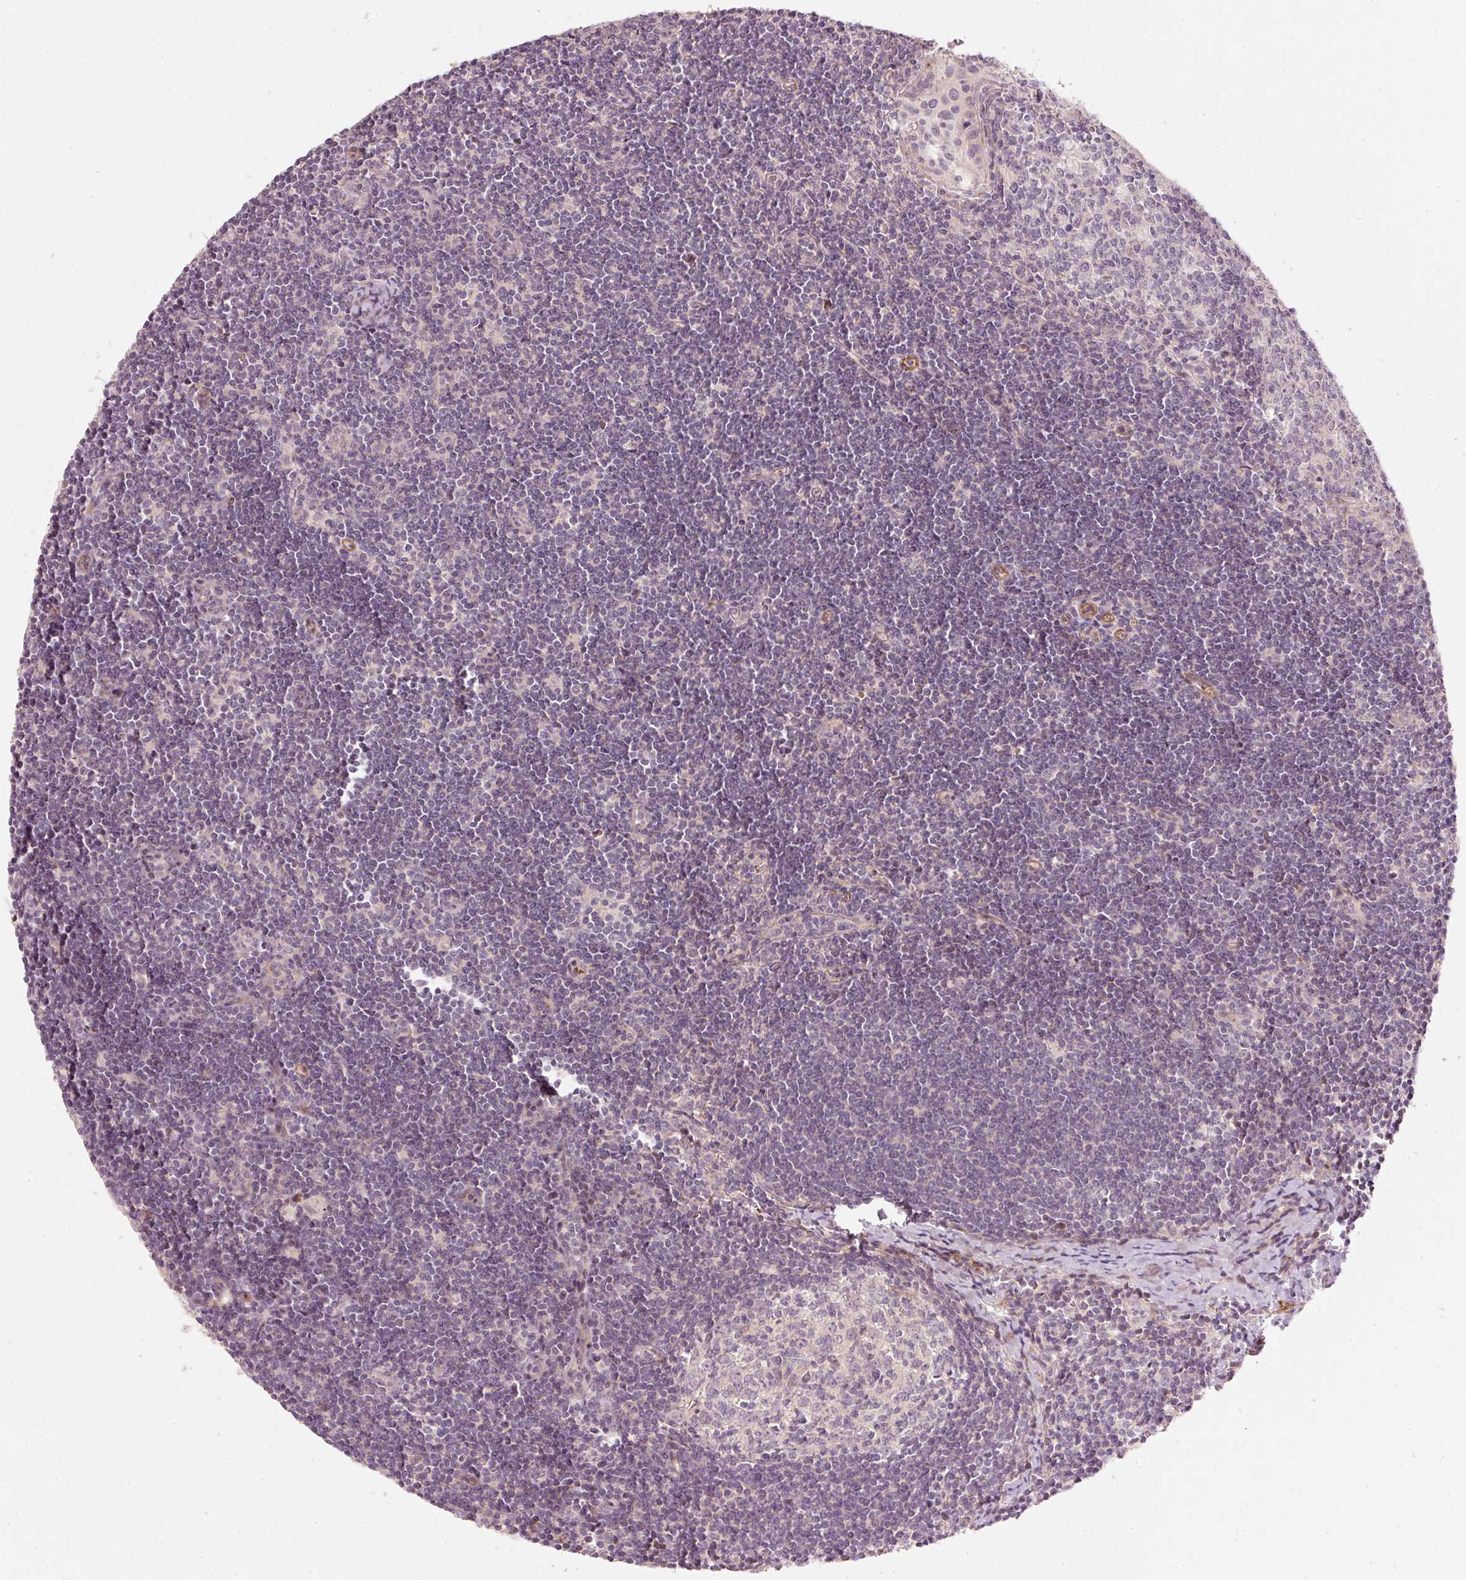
{"staining": {"intensity": "negative", "quantity": "none", "location": "none"}, "tissue": "lymph node", "cell_type": "Germinal center cells", "image_type": "normal", "snomed": [{"axis": "morphology", "description": "Normal tissue, NOS"}, {"axis": "topography", "description": "Lymph node"}], "caption": "Immunohistochemistry (IHC) of benign human lymph node shows no positivity in germinal center cells.", "gene": "KCNQ1", "patient": {"sex": "female", "age": 29}}